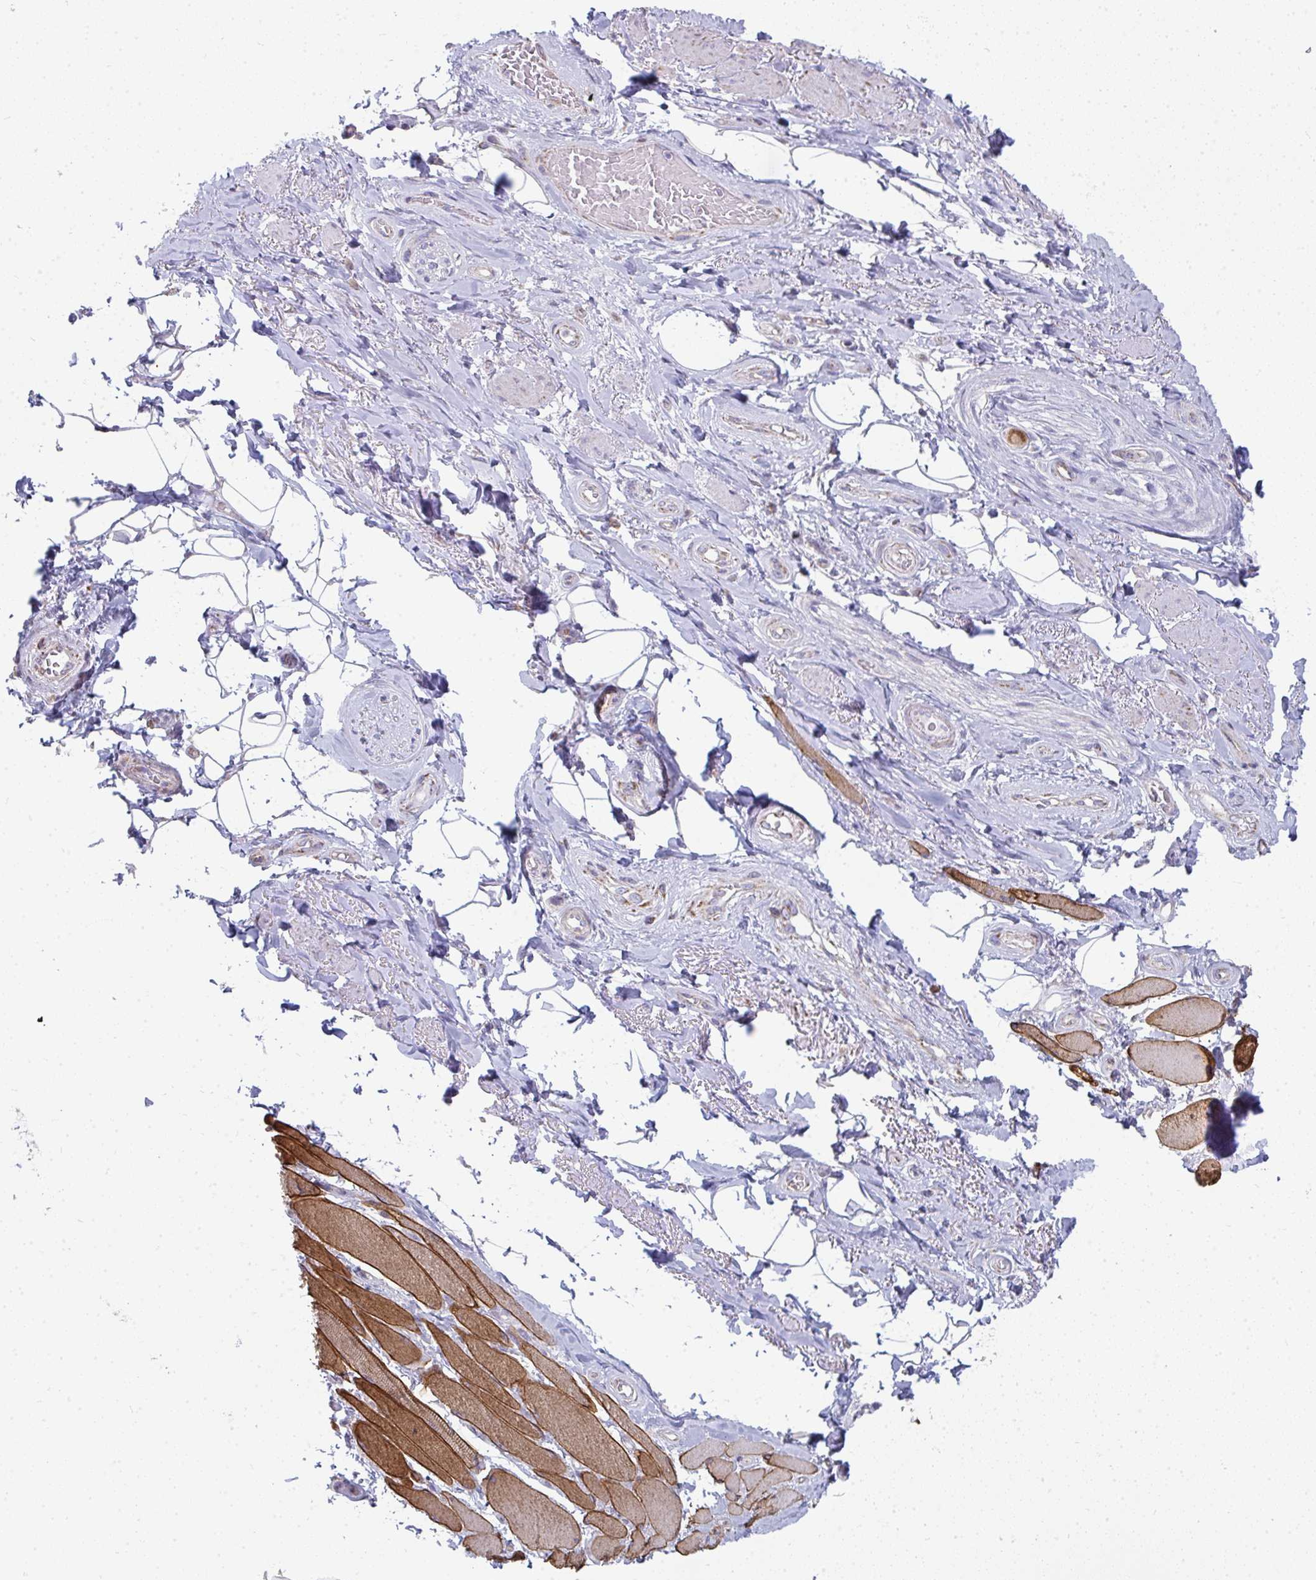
{"staining": {"intensity": "negative", "quantity": "none", "location": "none"}, "tissue": "adipose tissue", "cell_type": "Adipocytes", "image_type": "normal", "snomed": [{"axis": "morphology", "description": "Normal tissue, NOS"}, {"axis": "topography", "description": "Anal"}, {"axis": "topography", "description": "Peripheral nerve tissue"}], "caption": "Adipose tissue stained for a protein using immunohistochemistry shows no staining adipocytes.", "gene": "FAHD1", "patient": {"sex": "male", "age": 53}}